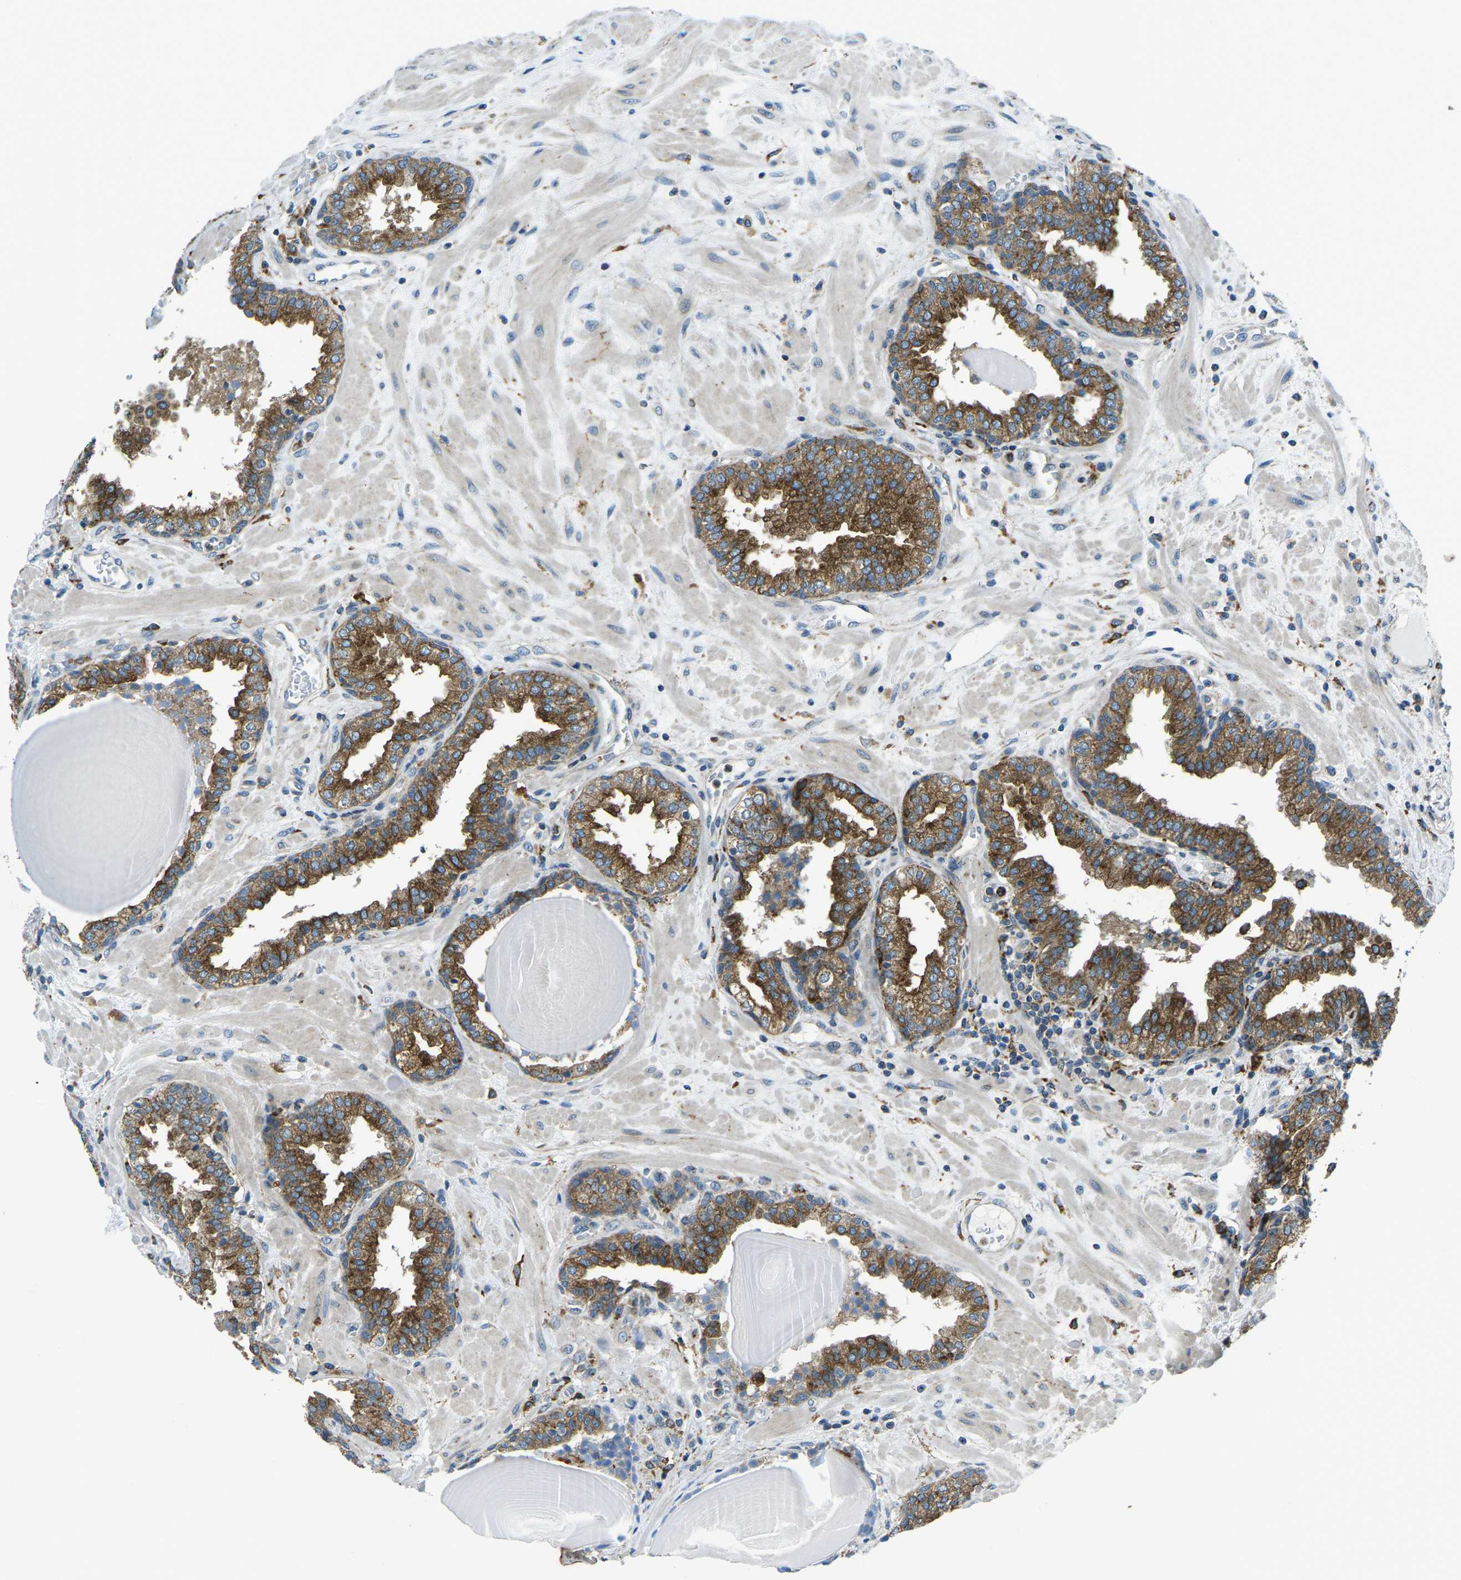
{"staining": {"intensity": "strong", "quantity": ">75%", "location": "cytoplasmic/membranous"}, "tissue": "prostate", "cell_type": "Glandular cells", "image_type": "normal", "snomed": [{"axis": "morphology", "description": "Normal tissue, NOS"}, {"axis": "topography", "description": "Prostate"}], "caption": "Approximately >75% of glandular cells in normal human prostate demonstrate strong cytoplasmic/membranous protein positivity as visualized by brown immunohistochemical staining.", "gene": "CDK17", "patient": {"sex": "male", "age": 51}}